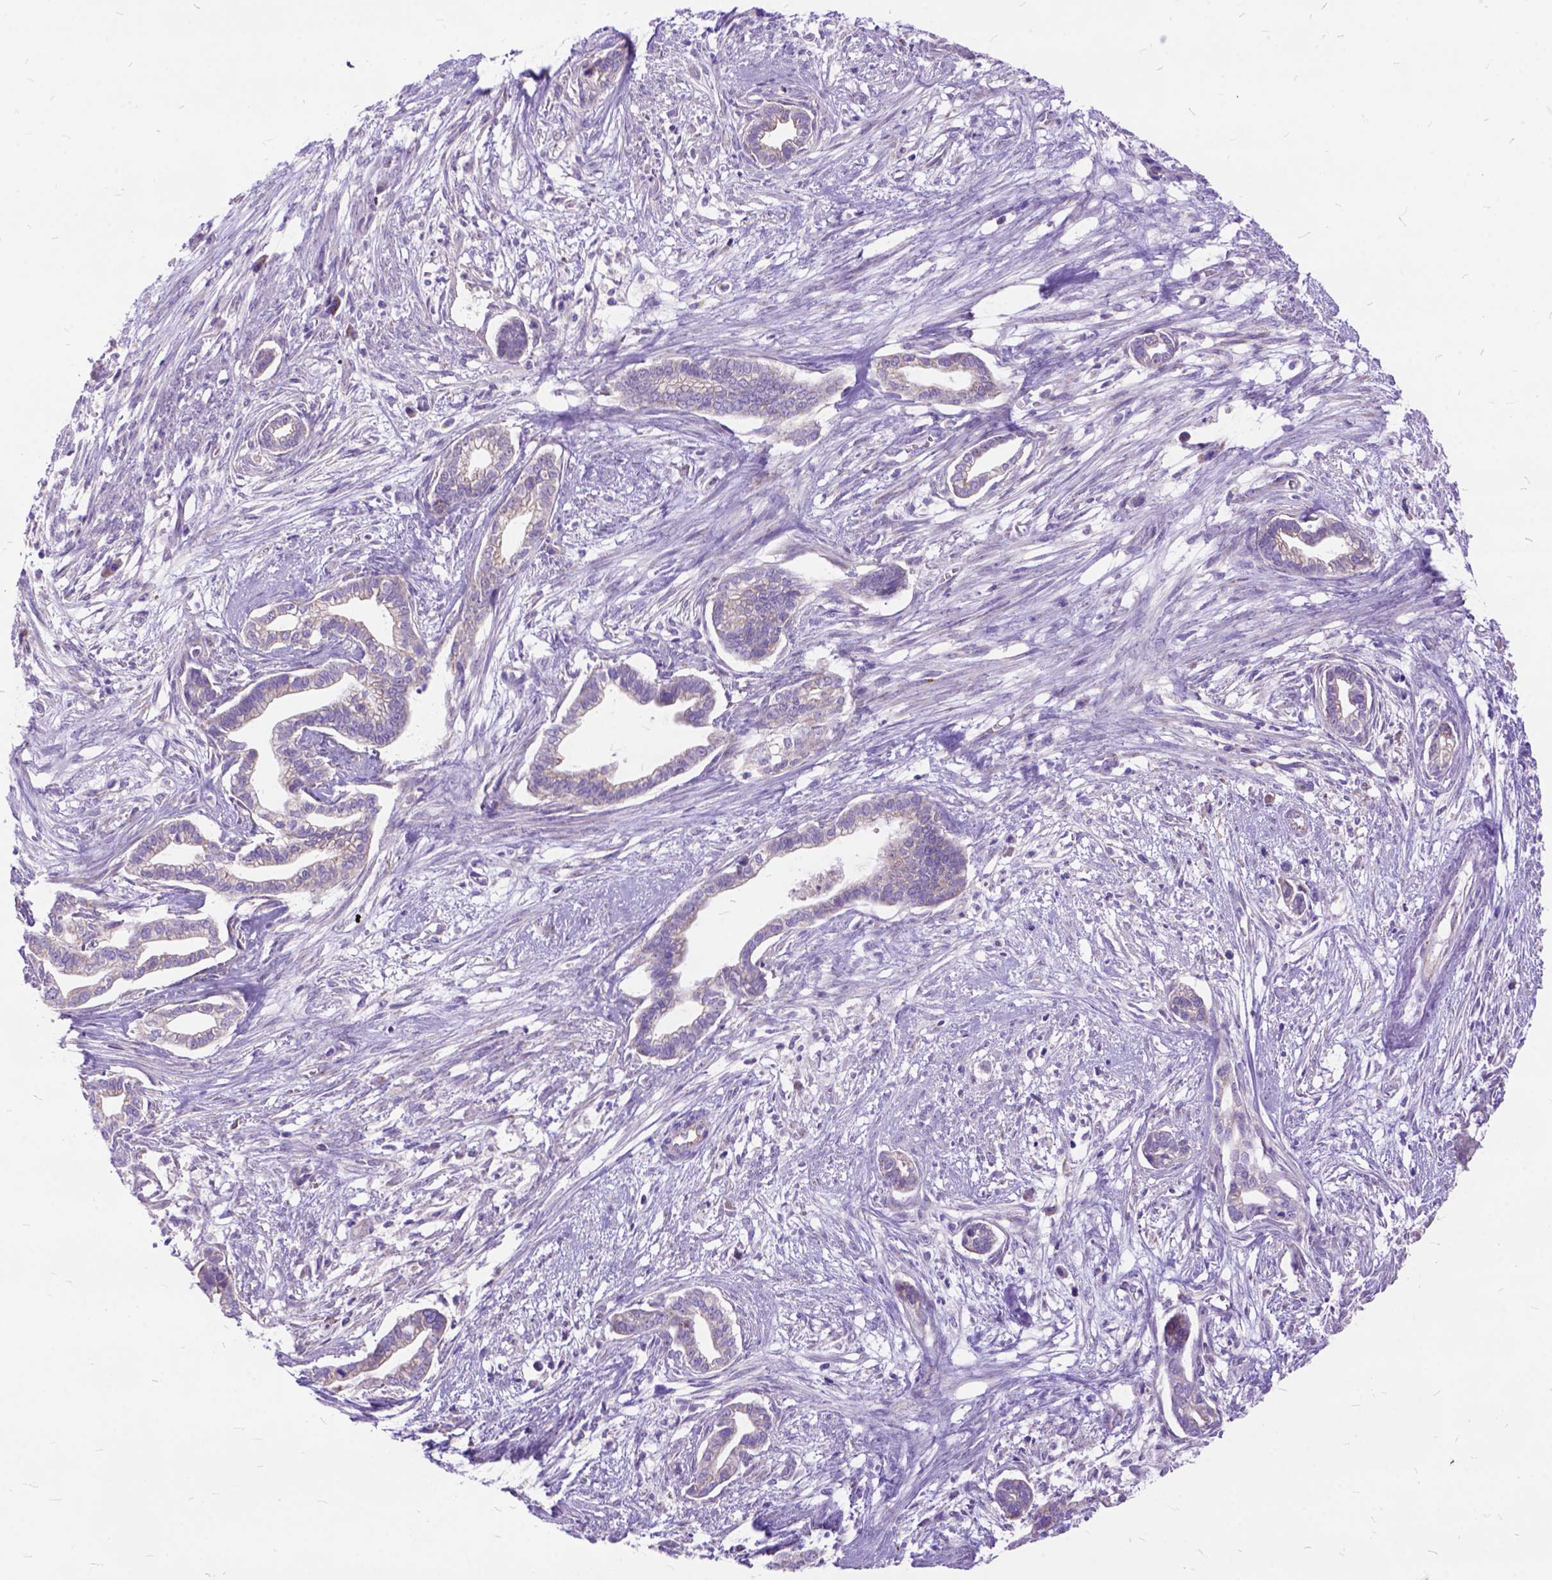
{"staining": {"intensity": "negative", "quantity": "none", "location": "none"}, "tissue": "cervical cancer", "cell_type": "Tumor cells", "image_type": "cancer", "snomed": [{"axis": "morphology", "description": "Adenocarcinoma, NOS"}, {"axis": "topography", "description": "Cervix"}], "caption": "Immunohistochemistry of adenocarcinoma (cervical) exhibits no staining in tumor cells. Brightfield microscopy of immunohistochemistry stained with DAB (brown) and hematoxylin (blue), captured at high magnification.", "gene": "CTAG2", "patient": {"sex": "female", "age": 62}}